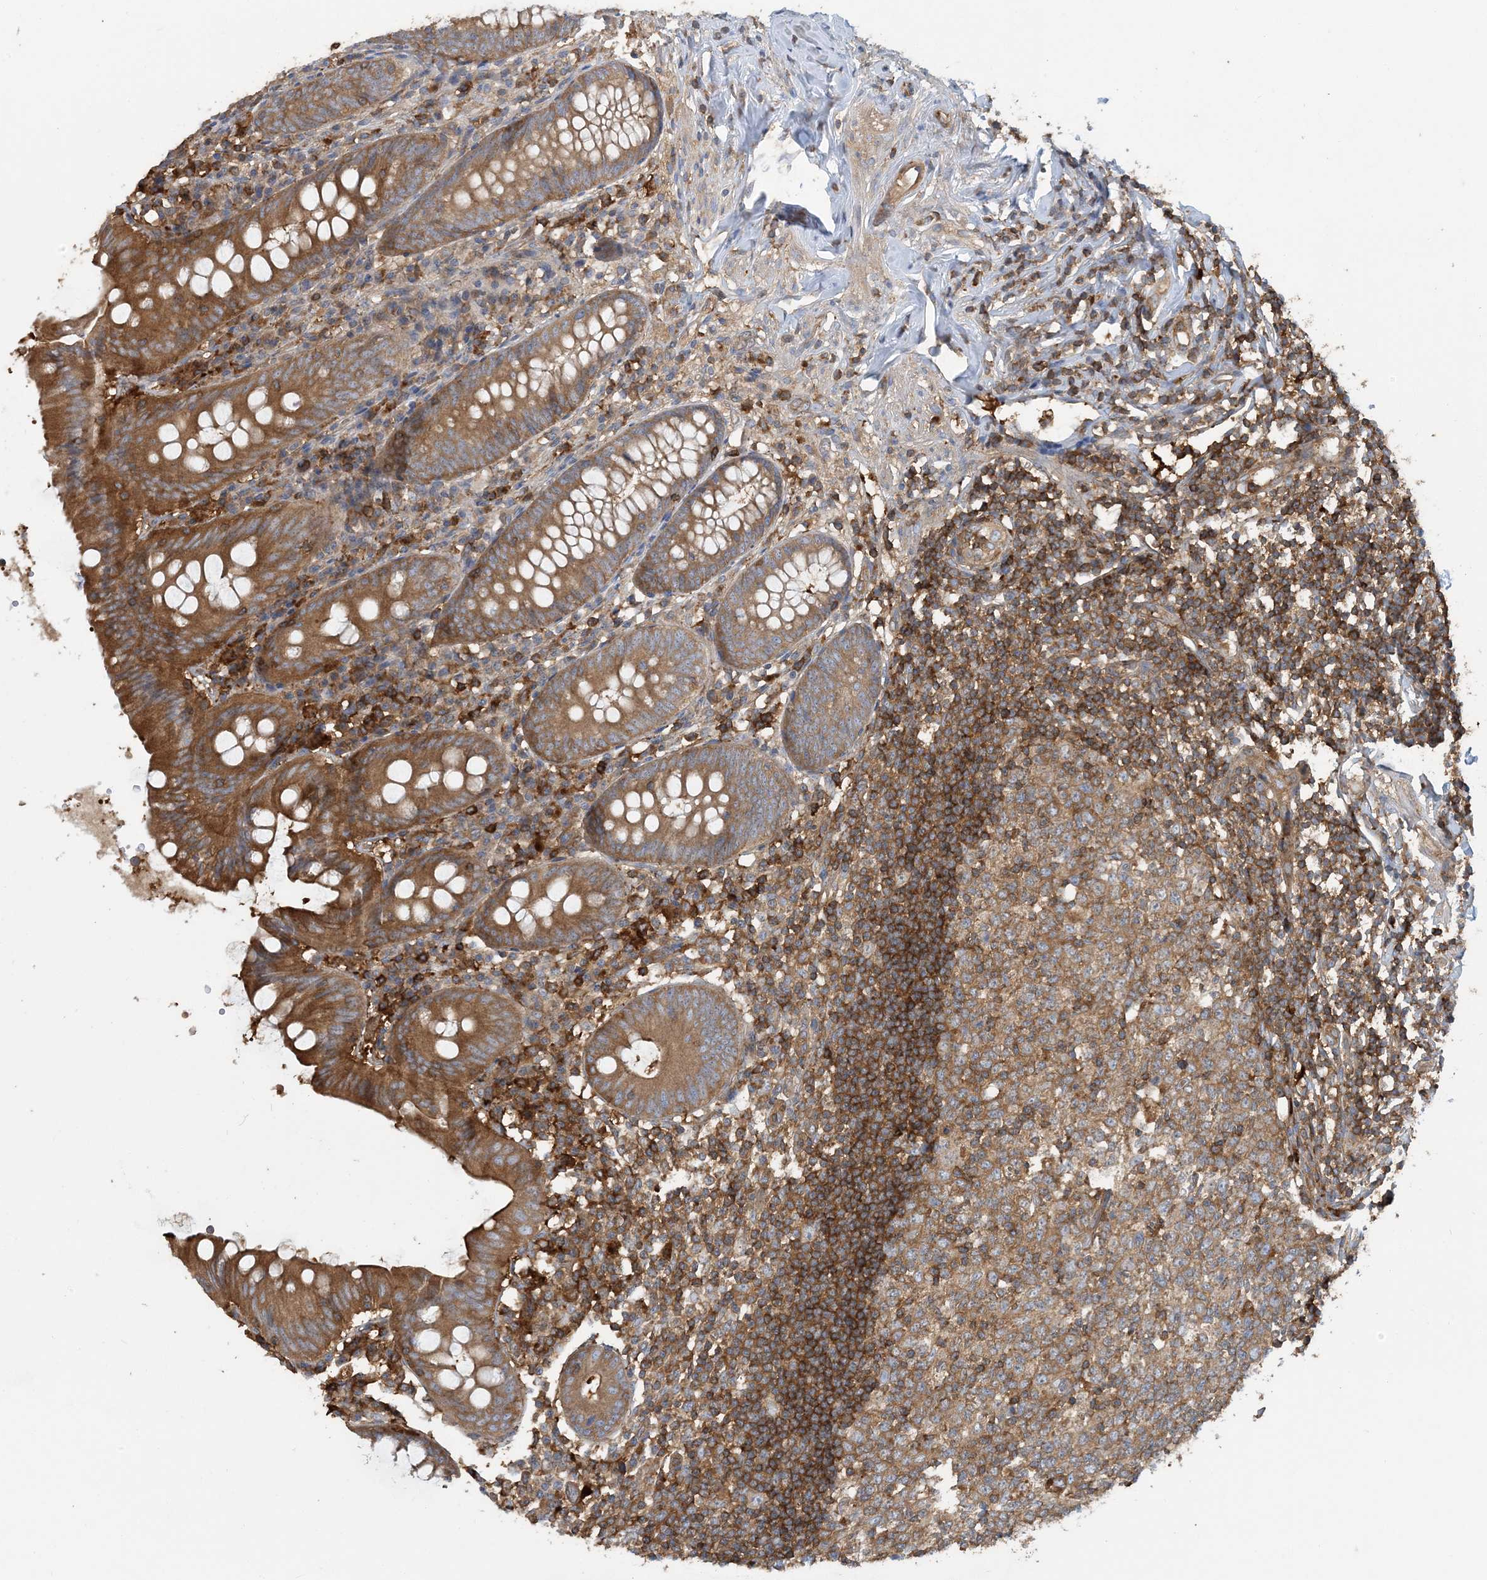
{"staining": {"intensity": "moderate", "quantity": ">75%", "location": "cytoplasmic/membranous"}, "tissue": "appendix", "cell_type": "Glandular cells", "image_type": "normal", "snomed": [{"axis": "morphology", "description": "Normal tissue, NOS"}, {"axis": "topography", "description": "Appendix"}], "caption": "Brown immunohistochemical staining in unremarkable human appendix reveals moderate cytoplasmic/membranous staining in about >75% of glandular cells. The staining was performed using DAB (3,3'-diaminobenzidine) to visualize the protein expression in brown, while the nuclei were stained in blue with hematoxylin (Magnification: 20x).", "gene": "SFMBT2", "patient": {"sex": "female", "age": 54}}